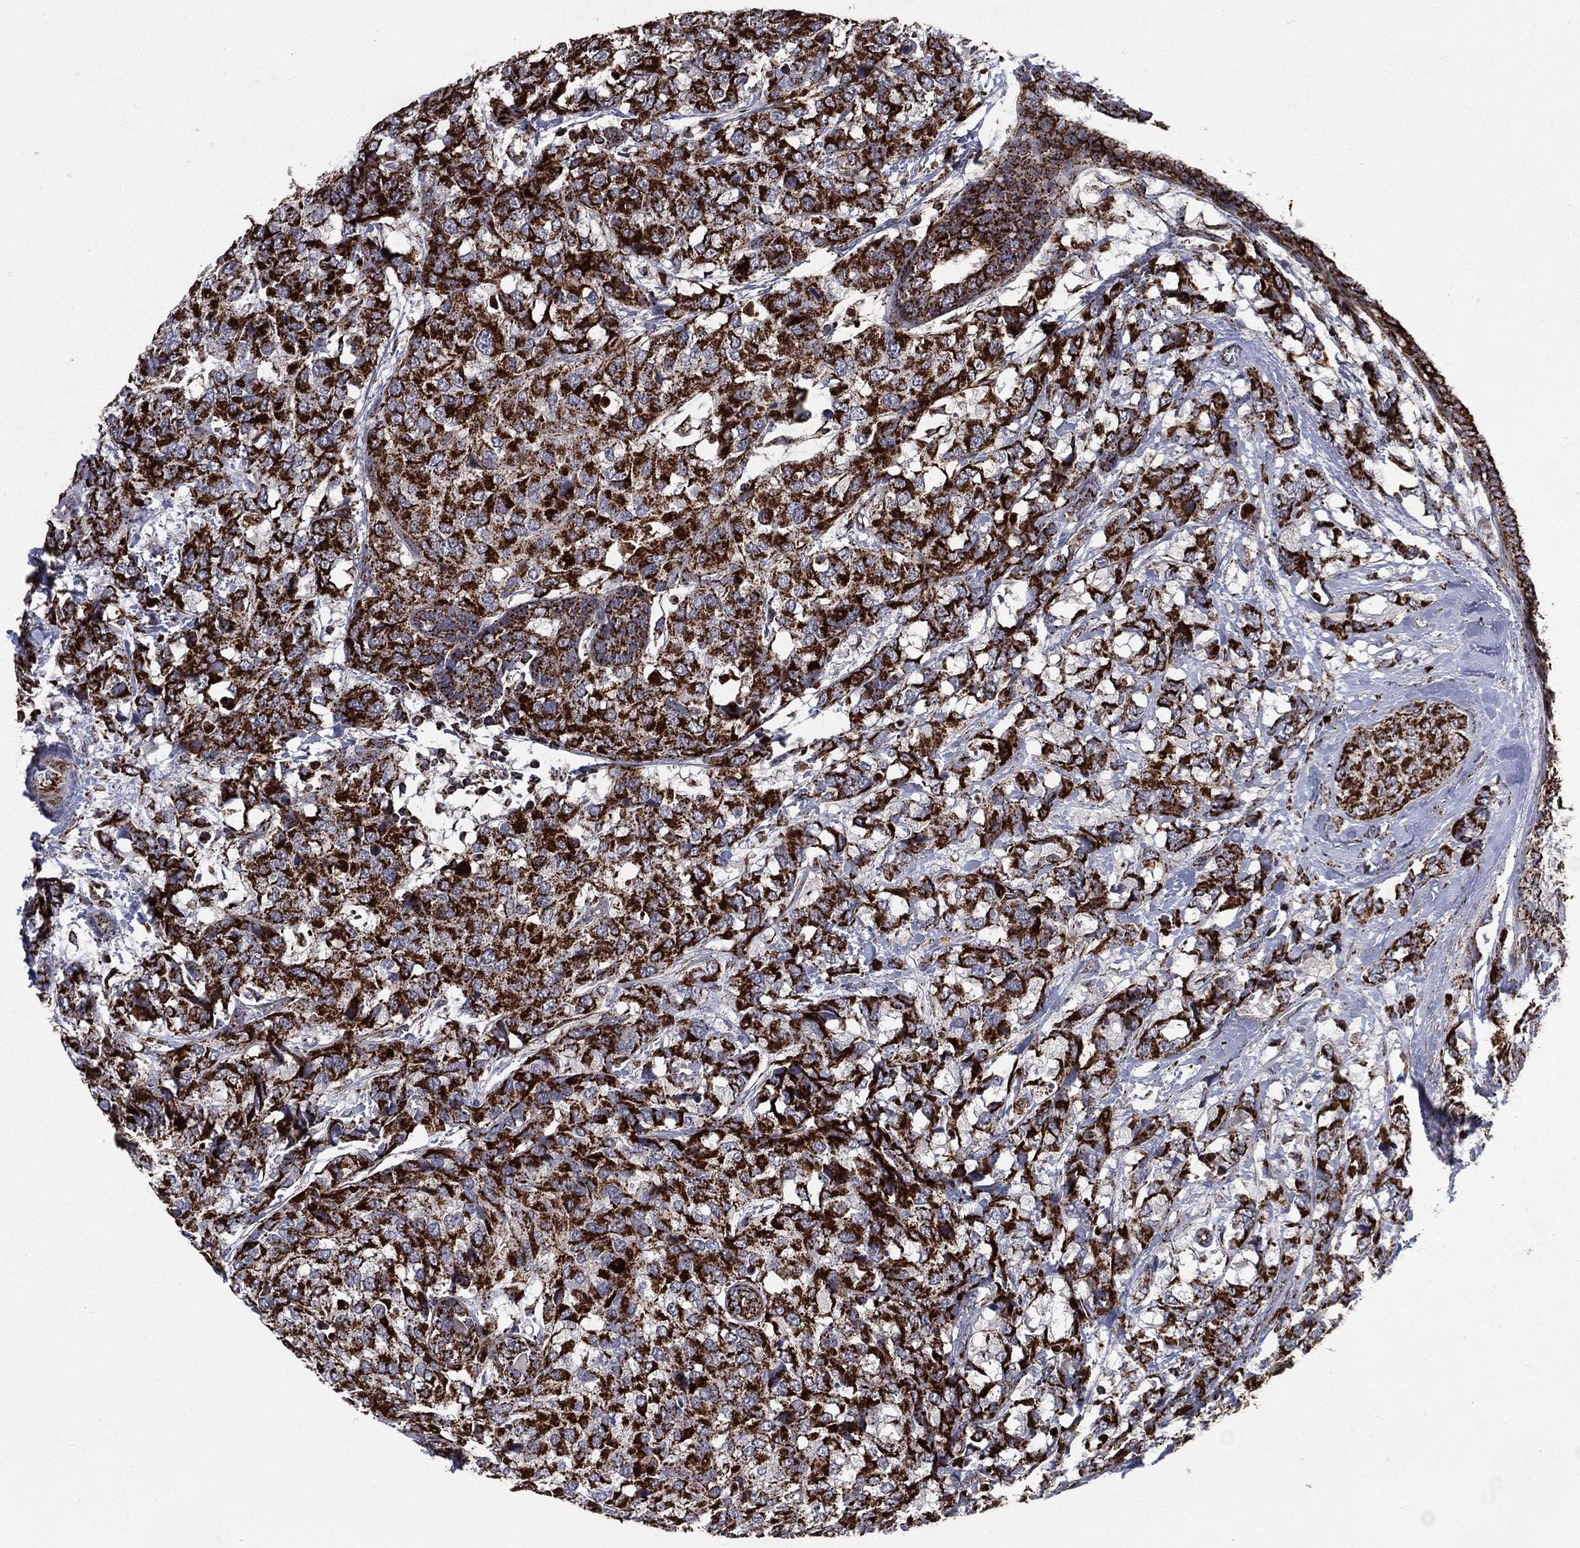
{"staining": {"intensity": "strong", "quantity": ">75%", "location": "cytoplasmic/membranous"}, "tissue": "breast cancer", "cell_type": "Tumor cells", "image_type": "cancer", "snomed": [{"axis": "morphology", "description": "Lobular carcinoma"}, {"axis": "topography", "description": "Breast"}], "caption": "Breast cancer (lobular carcinoma) stained with IHC displays strong cytoplasmic/membranous expression in about >75% of tumor cells.", "gene": "GOT2", "patient": {"sex": "female", "age": 59}}